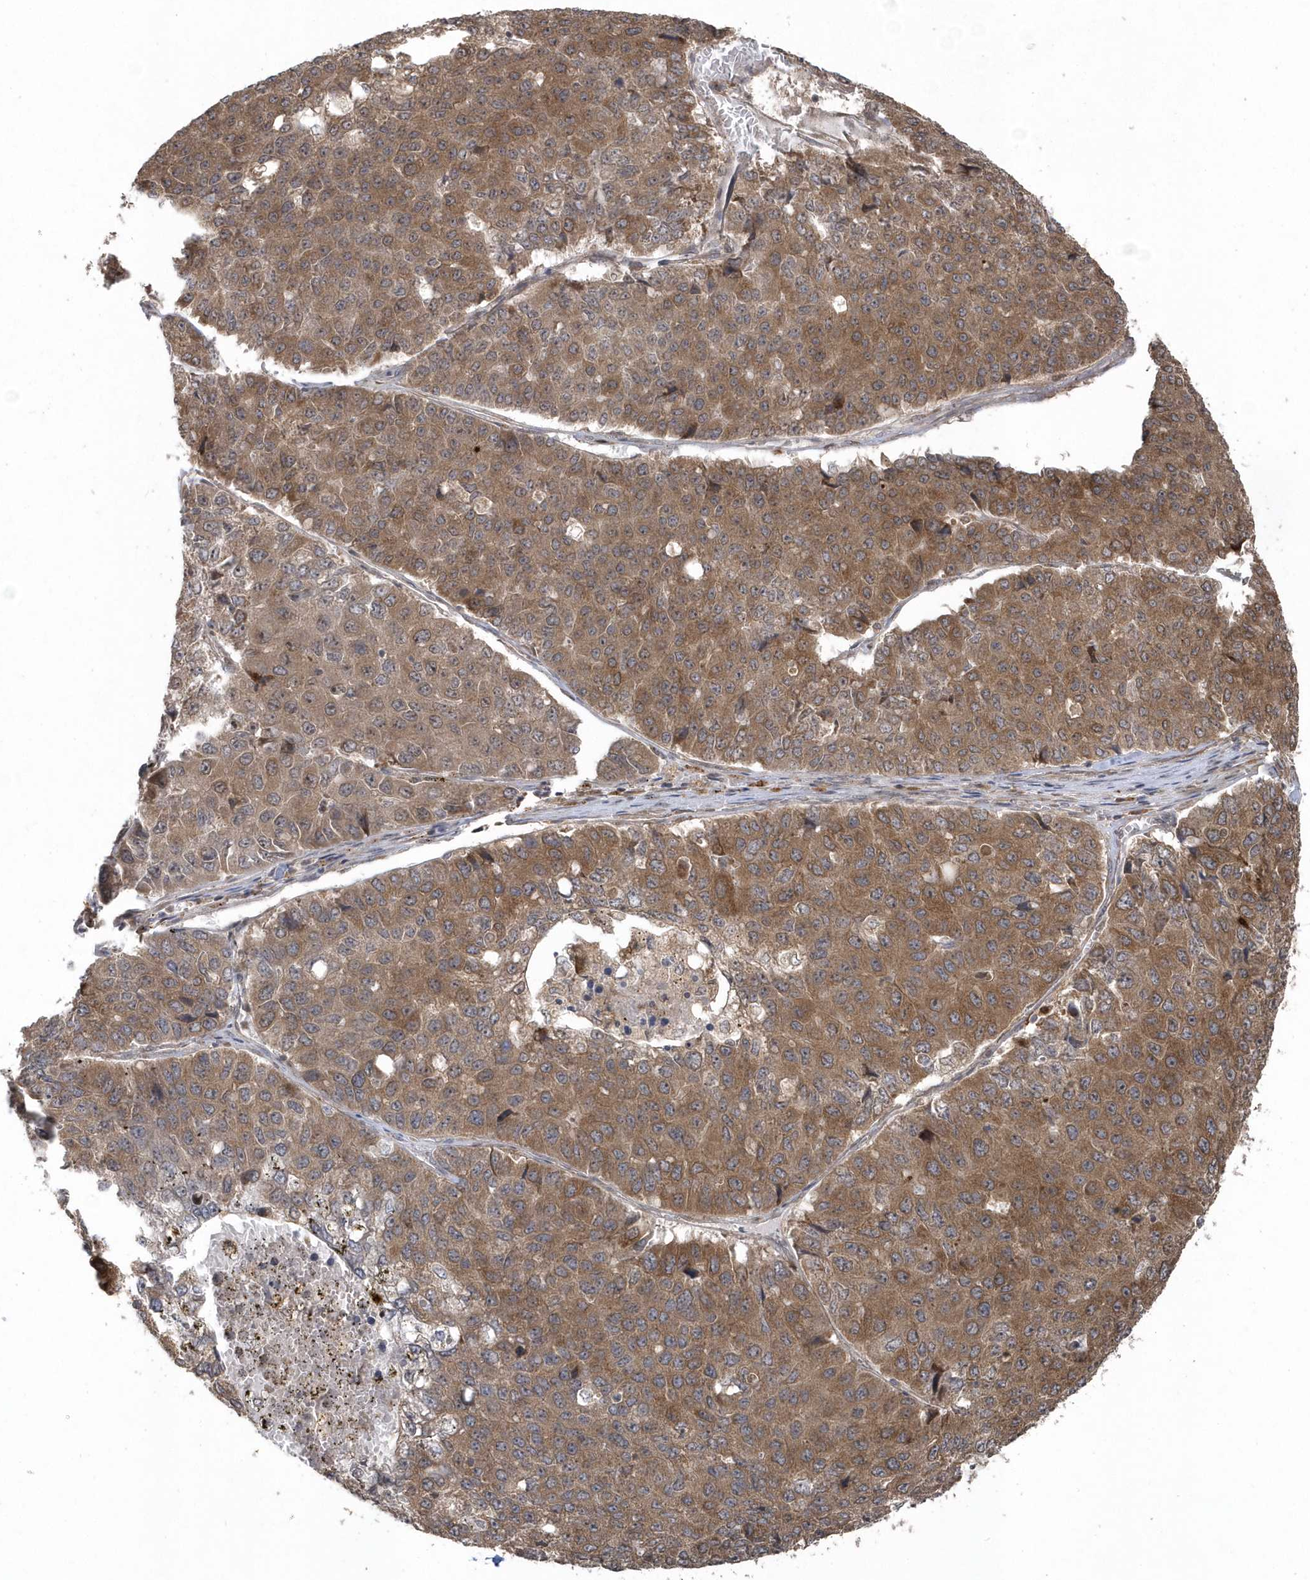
{"staining": {"intensity": "moderate", "quantity": ">75%", "location": "cytoplasmic/membranous"}, "tissue": "pancreatic cancer", "cell_type": "Tumor cells", "image_type": "cancer", "snomed": [{"axis": "morphology", "description": "Adenocarcinoma, NOS"}, {"axis": "topography", "description": "Pancreas"}], "caption": "Protein expression analysis of pancreatic cancer shows moderate cytoplasmic/membranous expression in approximately >75% of tumor cells. Using DAB (brown) and hematoxylin (blue) stains, captured at high magnification using brightfield microscopy.", "gene": "HERPUD1", "patient": {"sex": "male", "age": 50}}